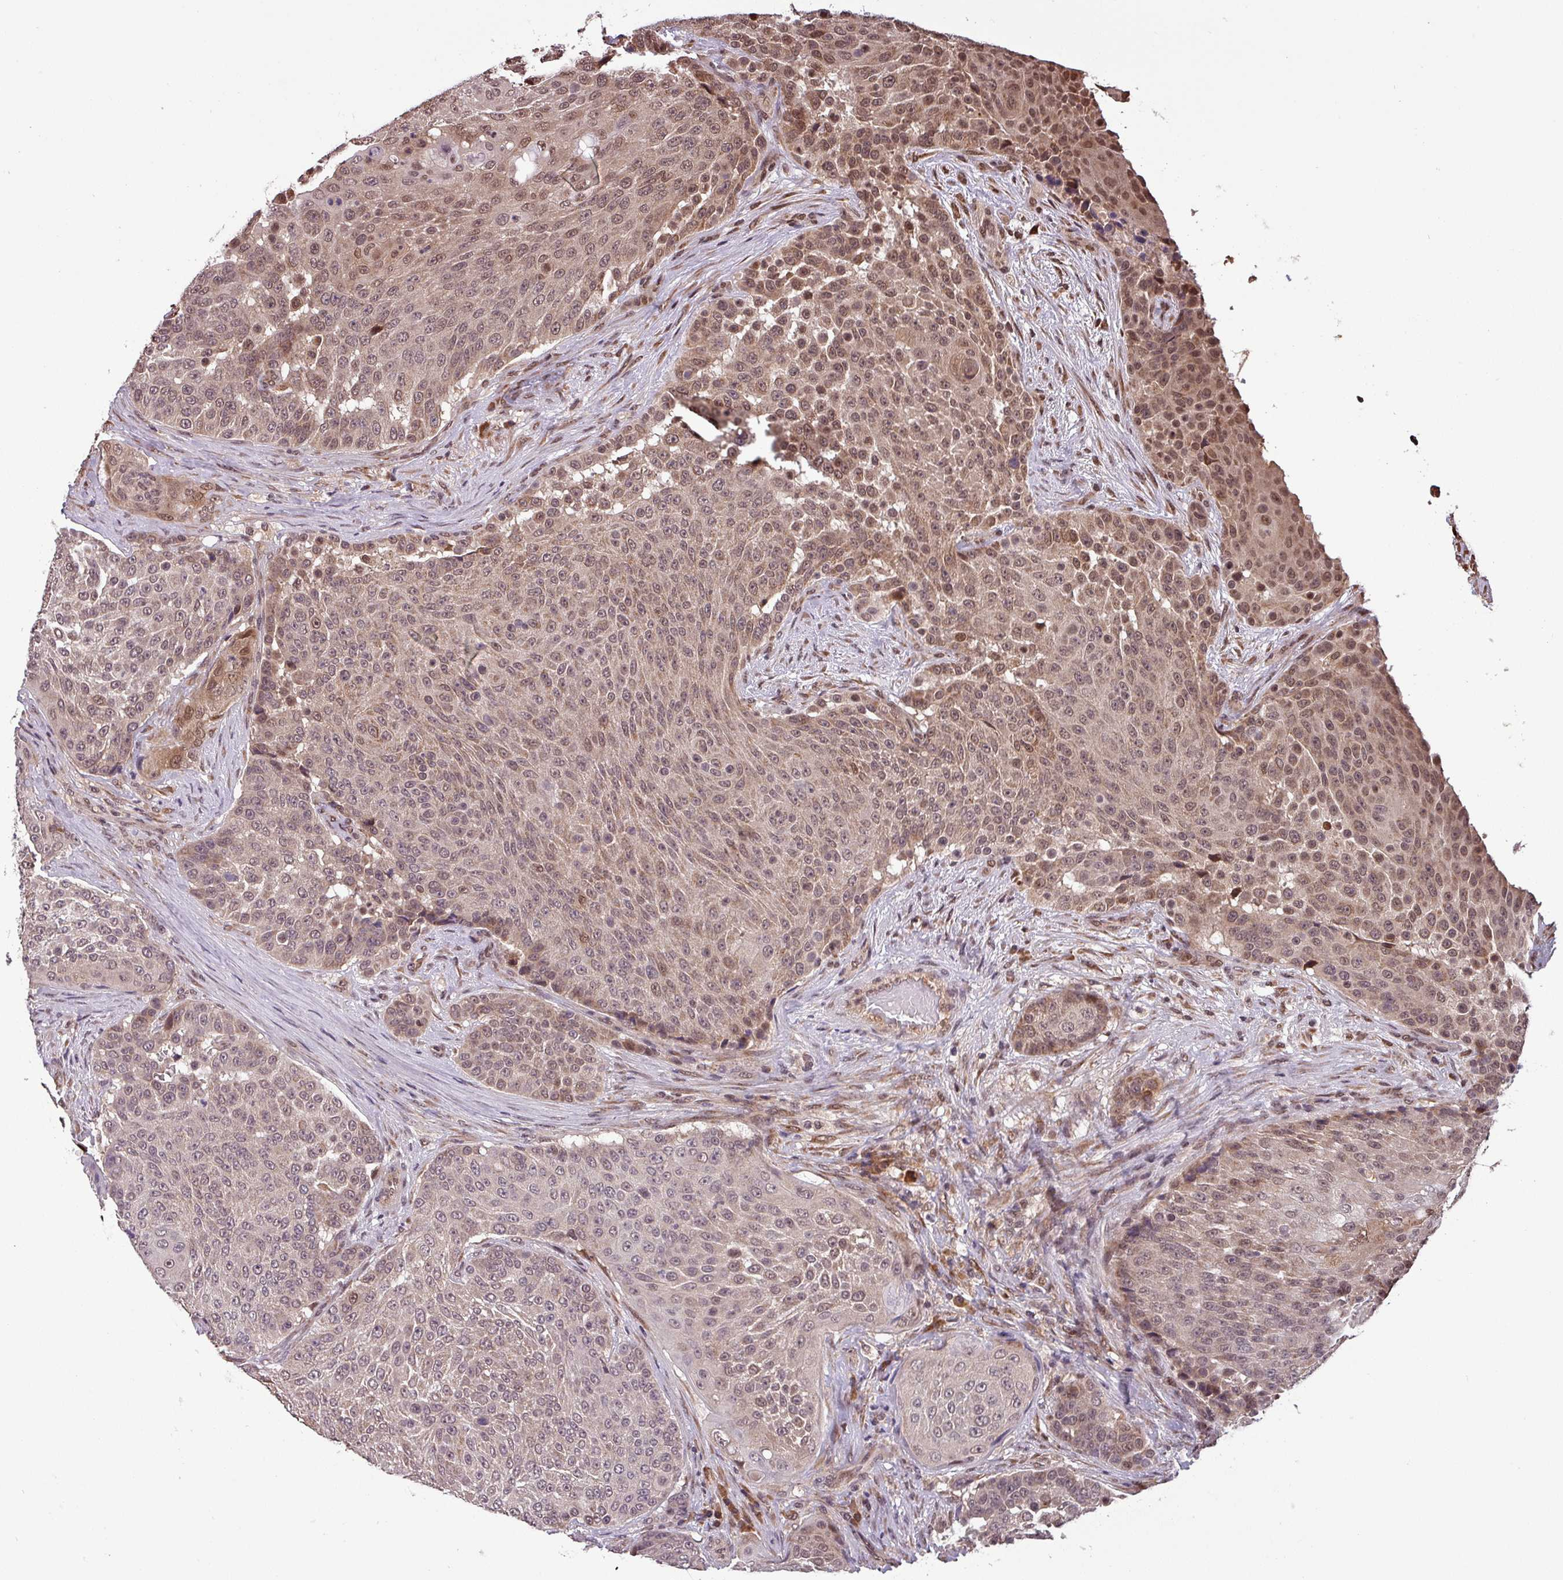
{"staining": {"intensity": "moderate", "quantity": "25%-75%", "location": "nuclear"}, "tissue": "urothelial cancer", "cell_type": "Tumor cells", "image_type": "cancer", "snomed": [{"axis": "morphology", "description": "Urothelial carcinoma, High grade"}, {"axis": "topography", "description": "Urinary bladder"}], "caption": "There is medium levels of moderate nuclear staining in tumor cells of urothelial carcinoma (high-grade), as demonstrated by immunohistochemical staining (brown color).", "gene": "NOB1", "patient": {"sex": "female", "age": 63}}